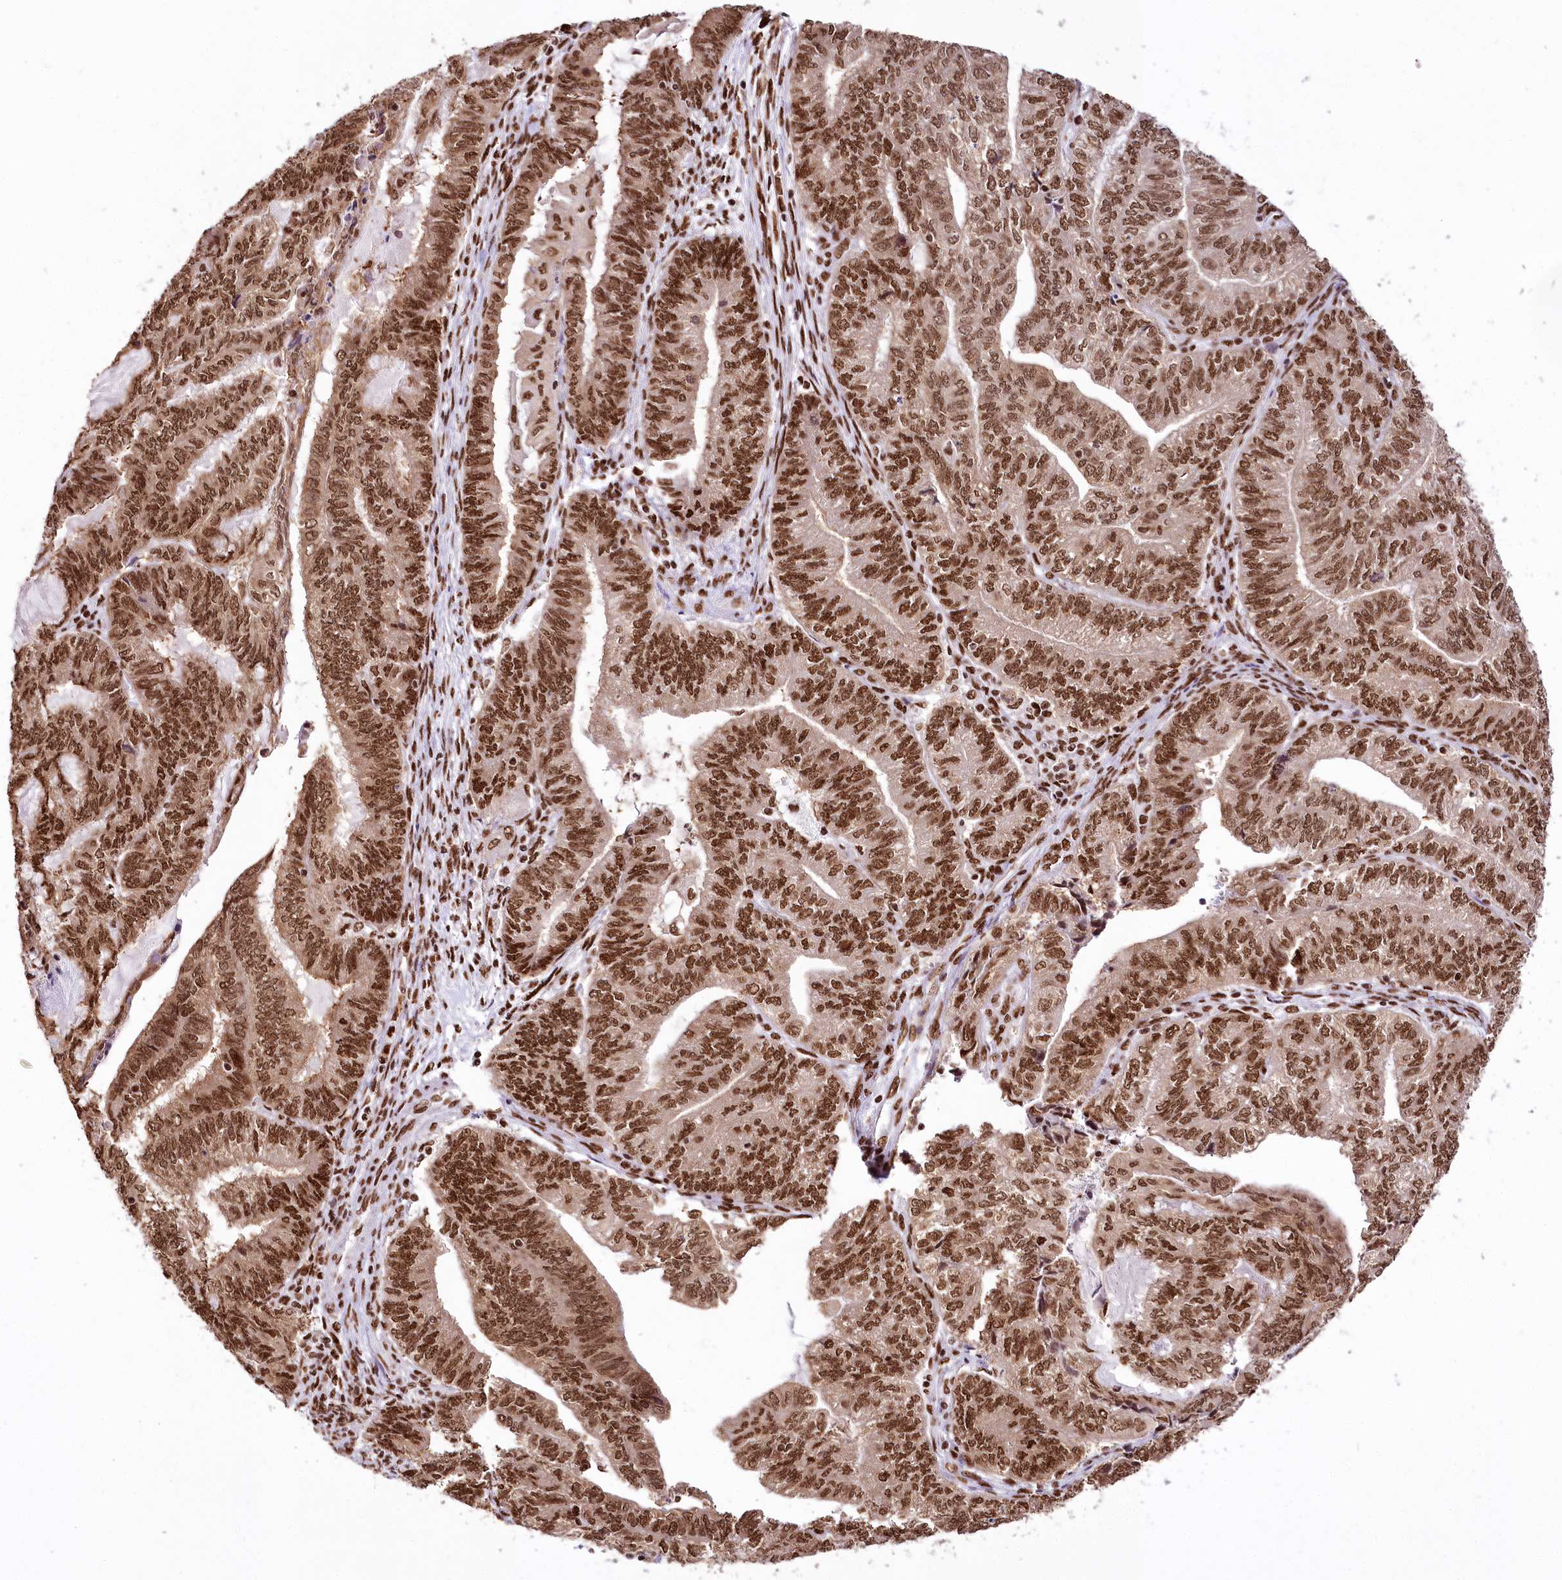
{"staining": {"intensity": "strong", "quantity": ">75%", "location": "nuclear"}, "tissue": "endometrial cancer", "cell_type": "Tumor cells", "image_type": "cancer", "snomed": [{"axis": "morphology", "description": "Adenocarcinoma, NOS"}, {"axis": "topography", "description": "Uterus"}, {"axis": "topography", "description": "Endometrium"}], "caption": "Immunohistochemical staining of human endometrial cancer (adenocarcinoma) demonstrates strong nuclear protein staining in approximately >75% of tumor cells. (IHC, brightfield microscopy, high magnification).", "gene": "SMARCE1", "patient": {"sex": "female", "age": 70}}